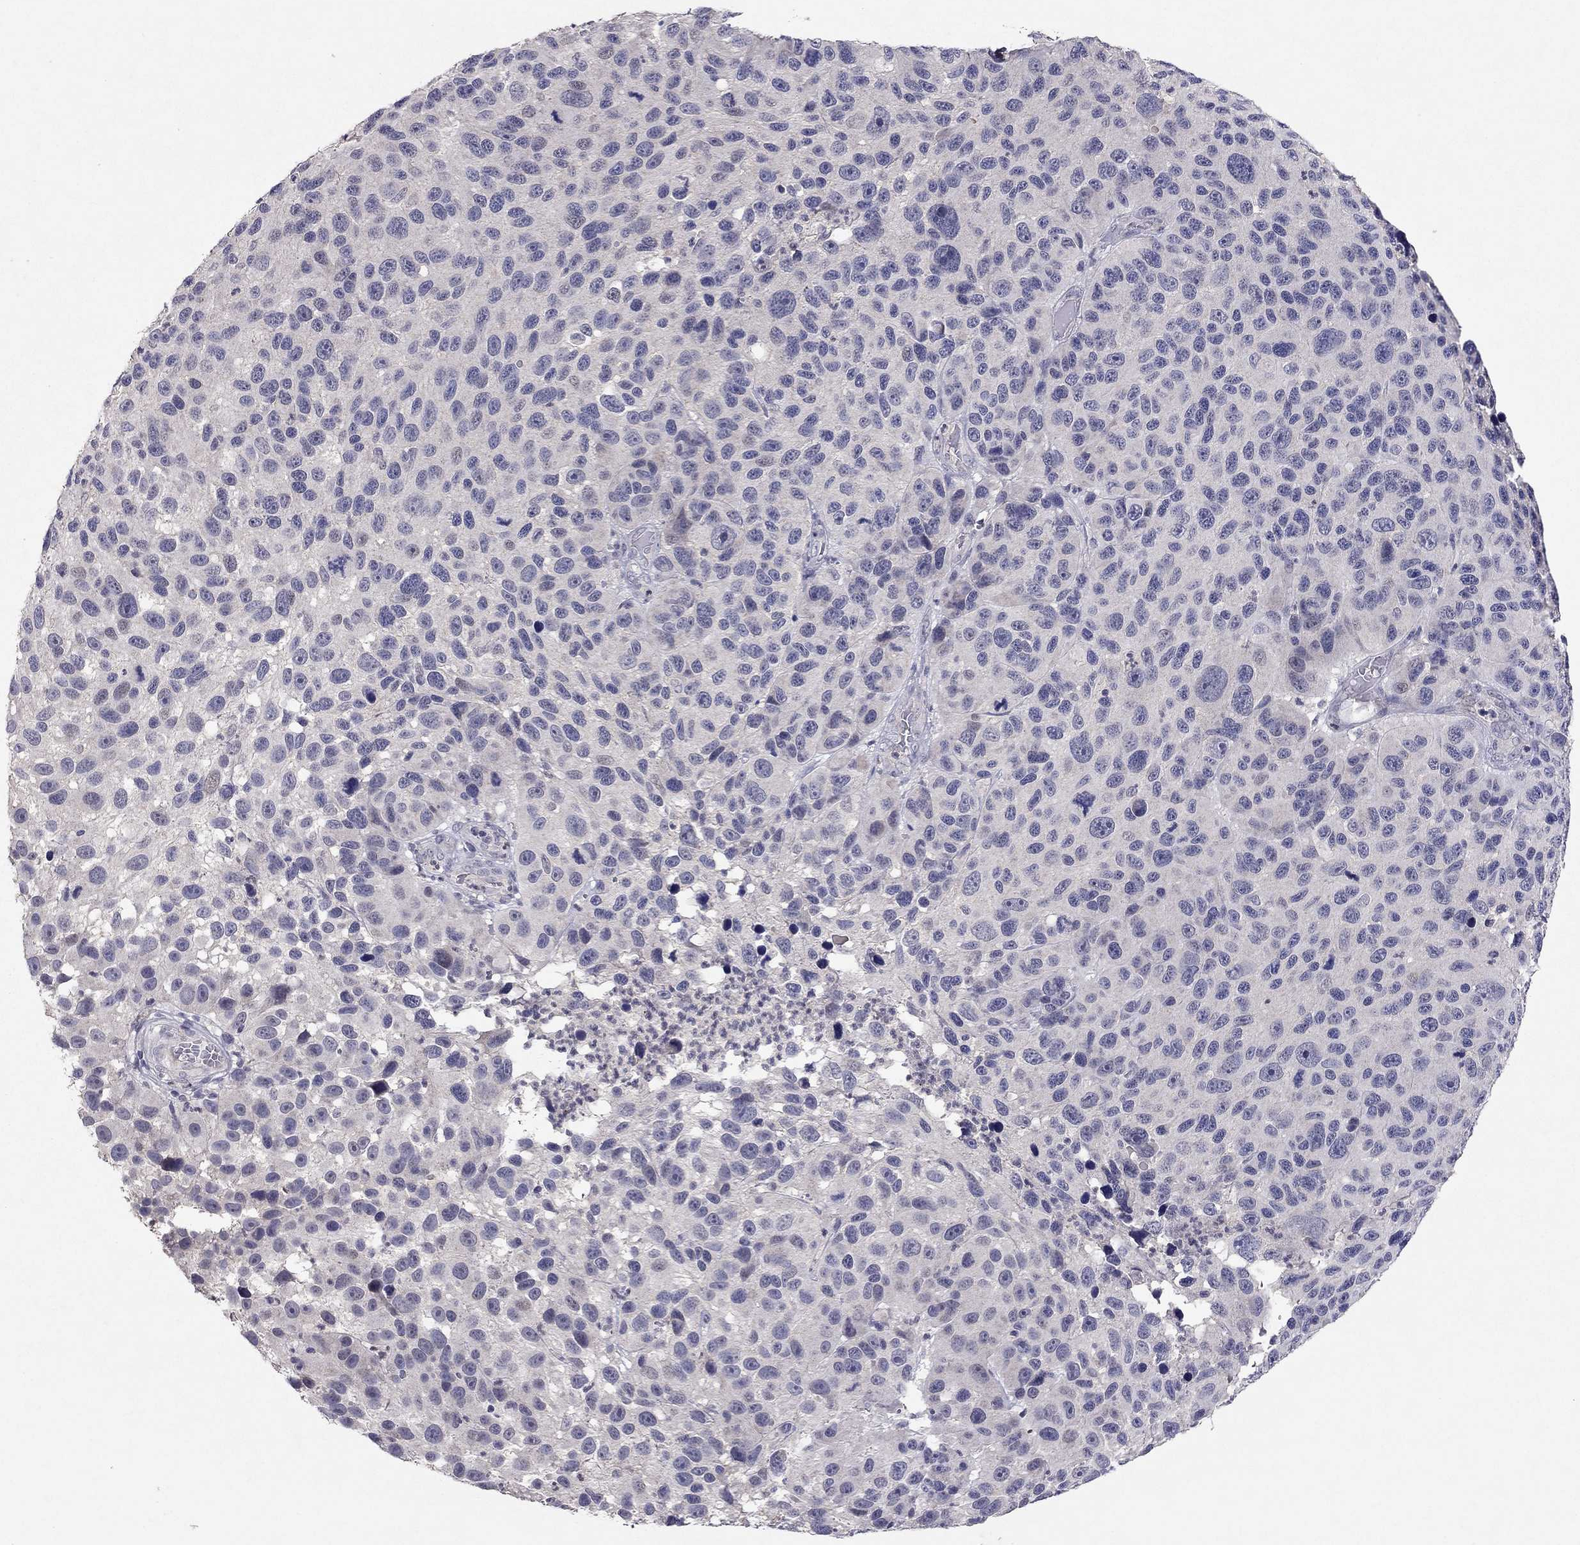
{"staining": {"intensity": "negative", "quantity": "none", "location": "none"}, "tissue": "melanoma", "cell_type": "Tumor cells", "image_type": "cancer", "snomed": [{"axis": "morphology", "description": "Malignant melanoma, NOS"}, {"axis": "topography", "description": "Skin"}], "caption": "Immunohistochemical staining of human malignant melanoma displays no significant expression in tumor cells.", "gene": "ESR2", "patient": {"sex": "male", "age": 53}}